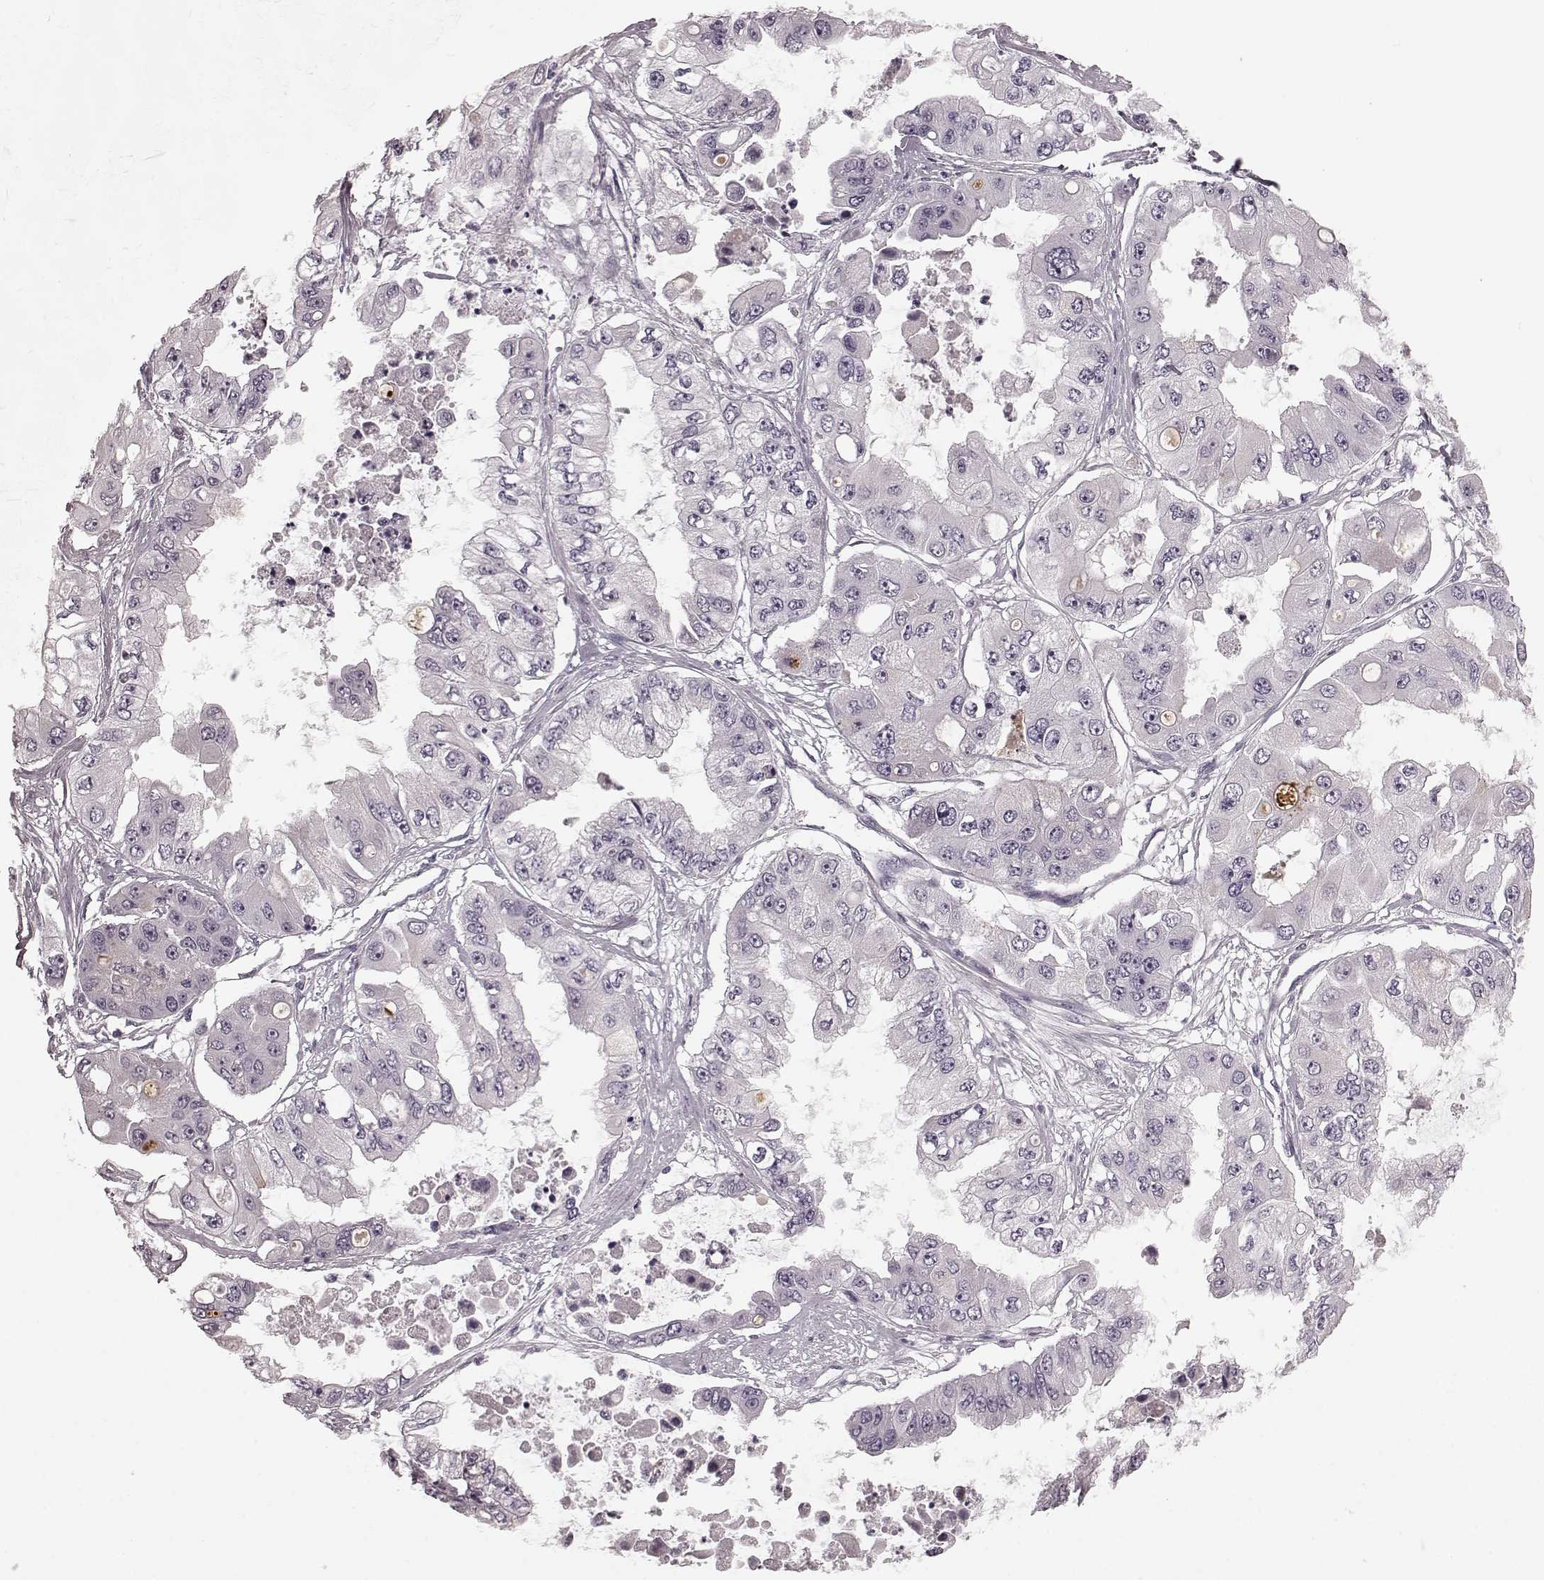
{"staining": {"intensity": "negative", "quantity": "none", "location": "none"}, "tissue": "ovarian cancer", "cell_type": "Tumor cells", "image_type": "cancer", "snomed": [{"axis": "morphology", "description": "Cystadenocarcinoma, serous, NOS"}, {"axis": "topography", "description": "Ovary"}], "caption": "Immunohistochemical staining of human ovarian serous cystadenocarcinoma shows no significant staining in tumor cells. (DAB immunohistochemistry, high magnification).", "gene": "CST7", "patient": {"sex": "female", "age": 56}}